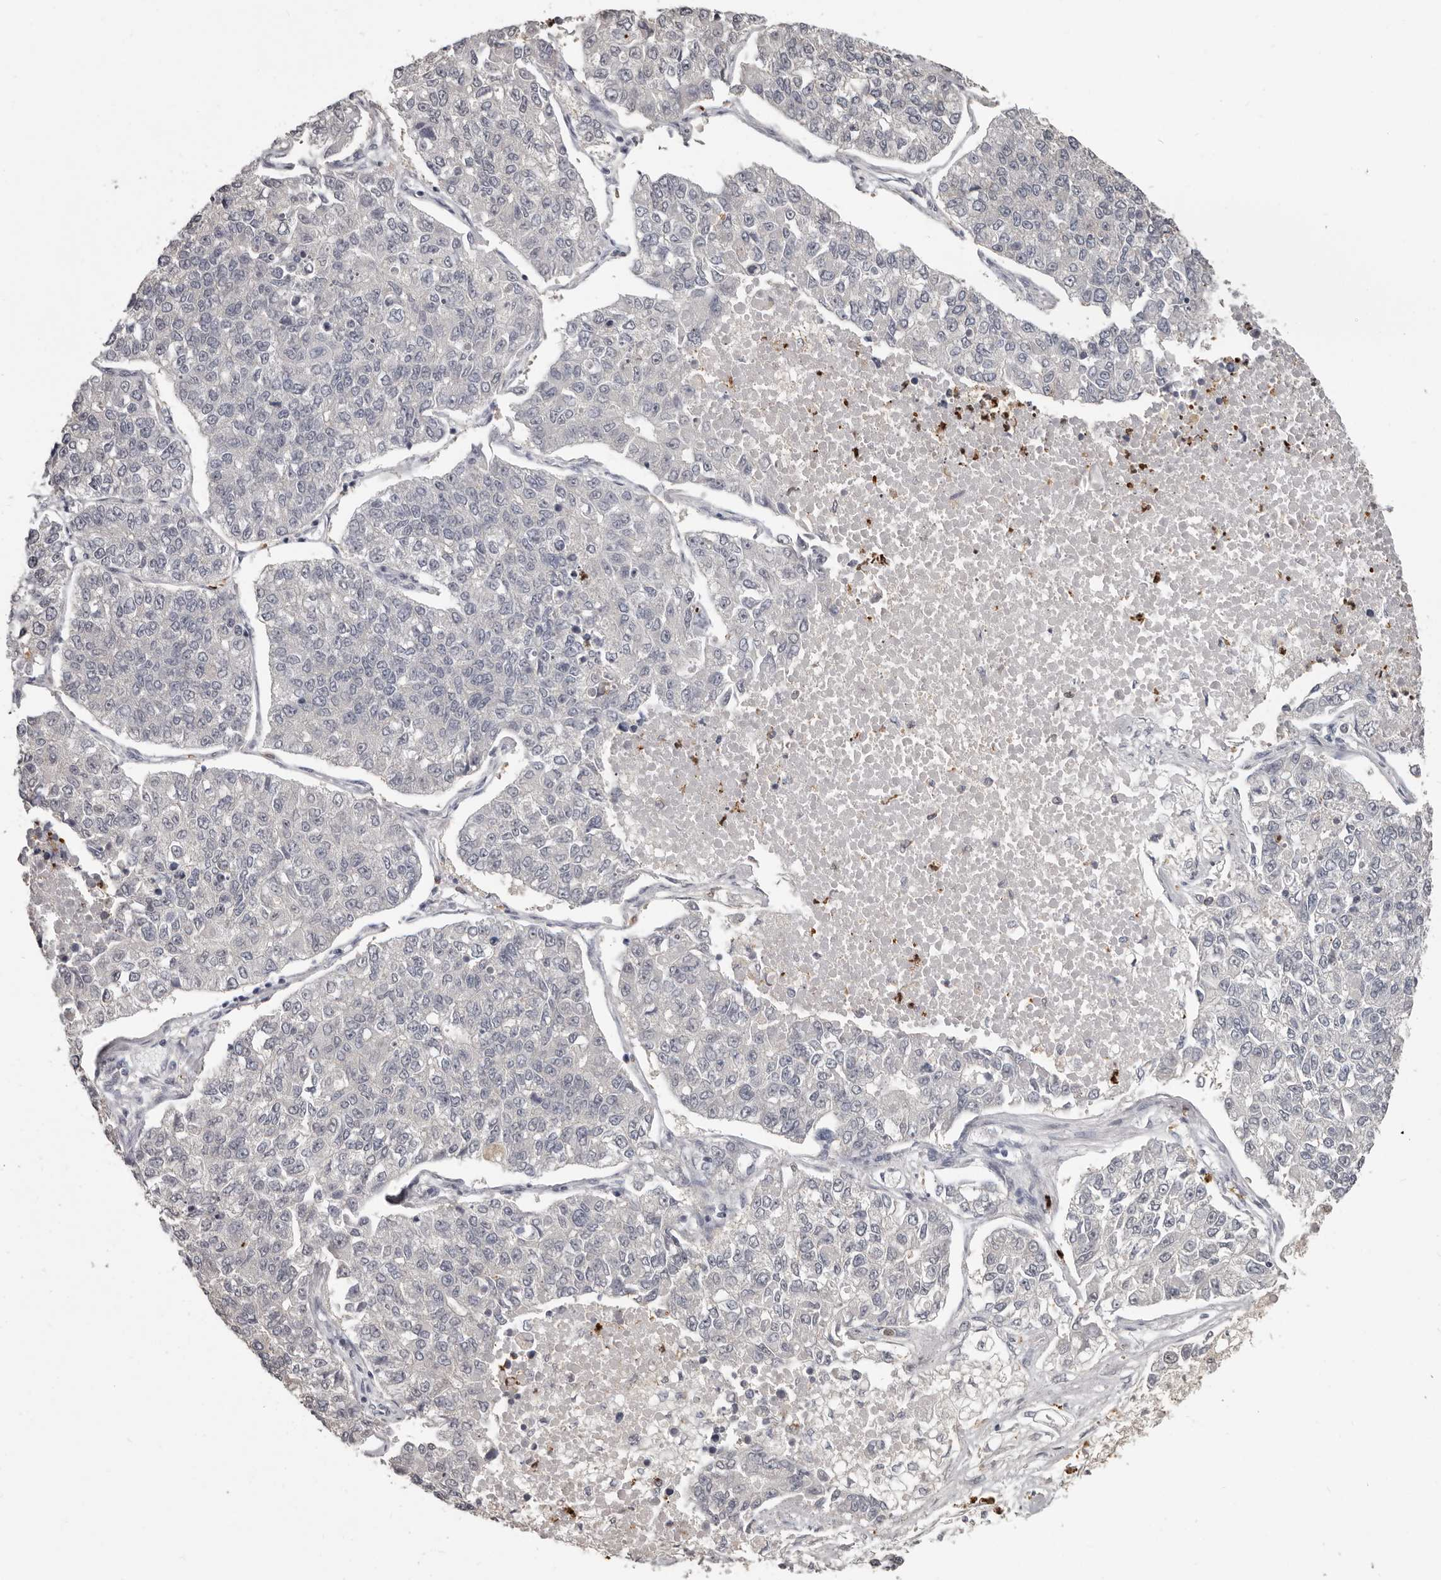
{"staining": {"intensity": "negative", "quantity": "none", "location": "none"}, "tissue": "lung cancer", "cell_type": "Tumor cells", "image_type": "cancer", "snomed": [{"axis": "morphology", "description": "Adenocarcinoma, NOS"}, {"axis": "topography", "description": "Lung"}], "caption": "Immunohistochemical staining of lung adenocarcinoma demonstrates no significant expression in tumor cells. The staining was performed using DAB (3,3'-diaminobenzidine) to visualize the protein expression in brown, while the nuclei were stained in blue with hematoxylin (Magnification: 20x).", "gene": "GPR157", "patient": {"sex": "male", "age": 49}}